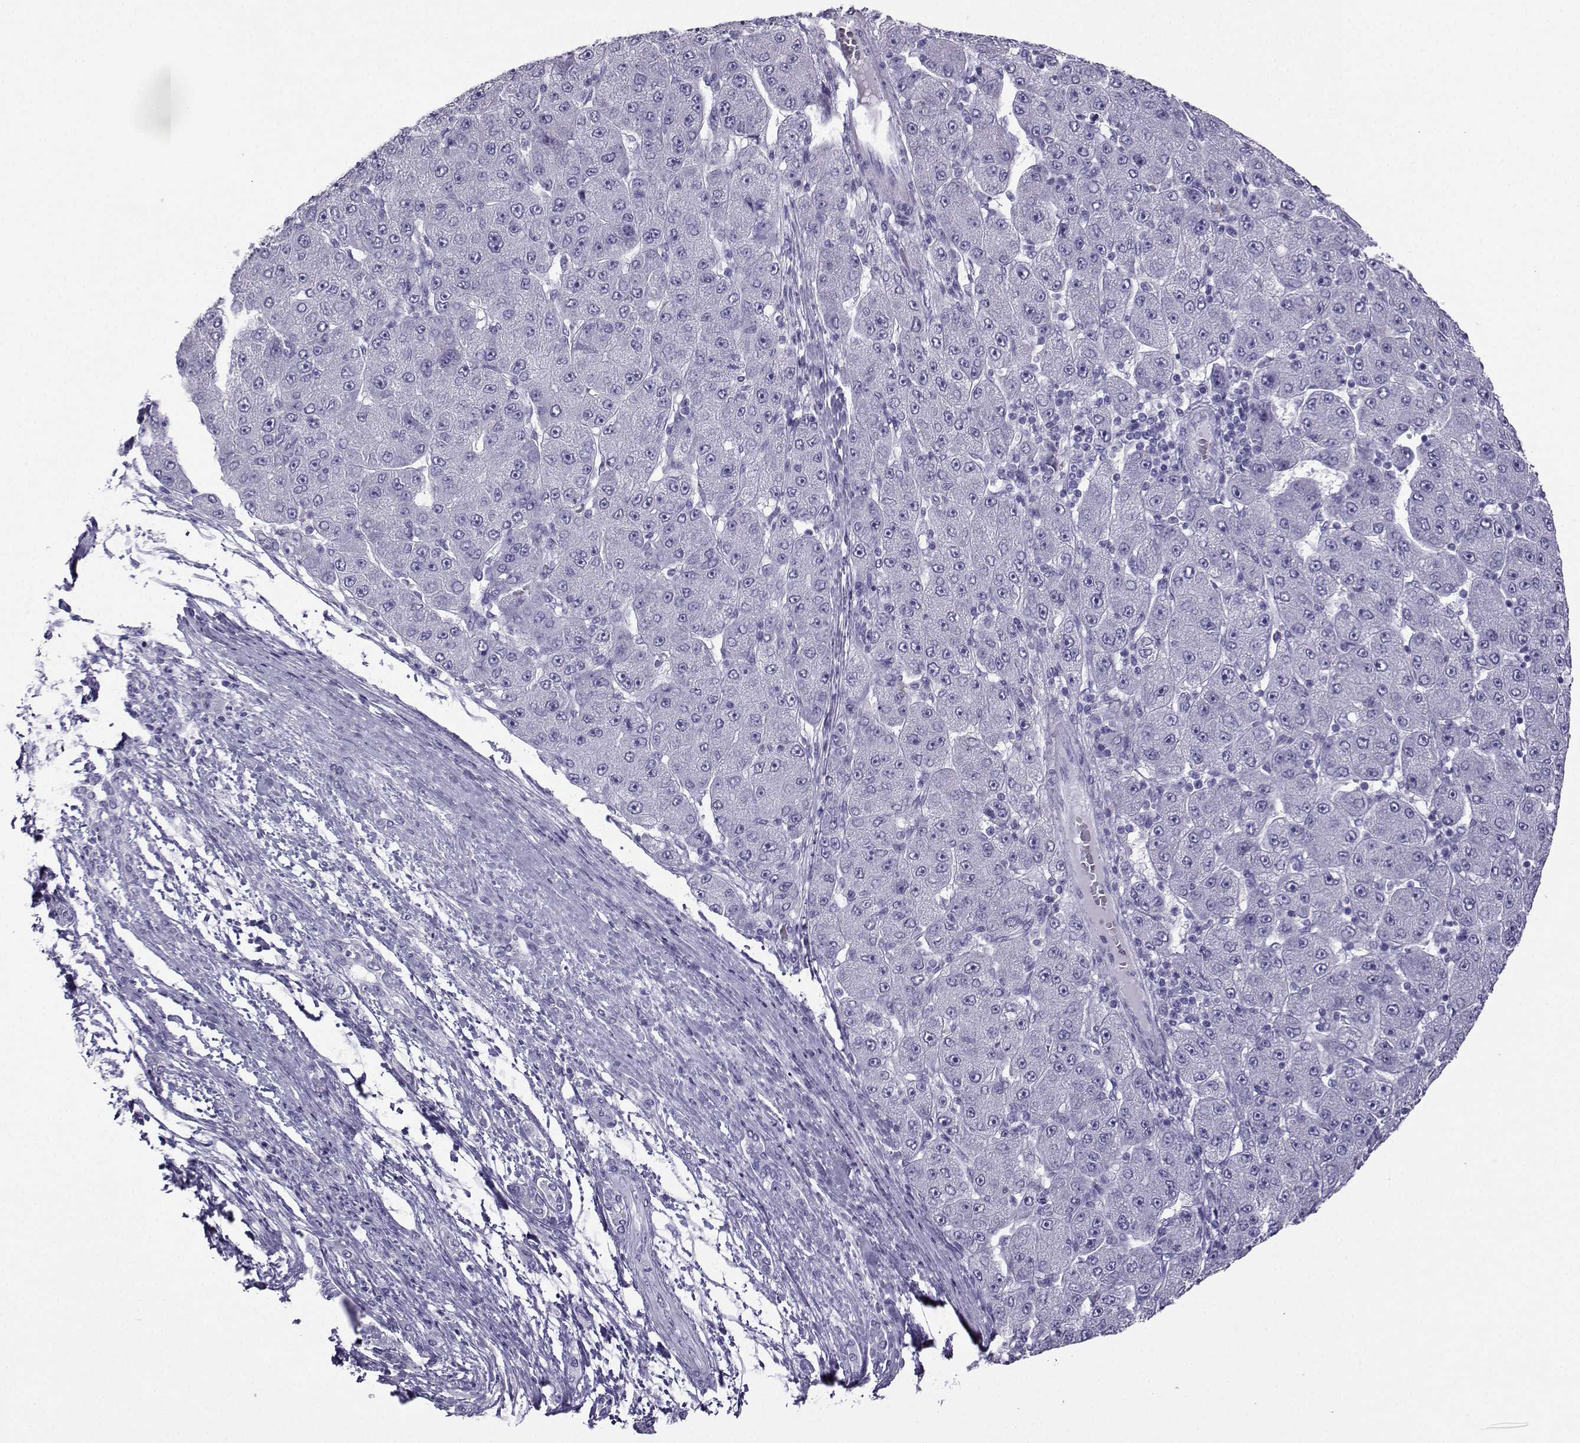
{"staining": {"intensity": "negative", "quantity": "none", "location": "none"}, "tissue": "liver cancer", "cell_type": "Tumor cells", "image_type": "cancer", "snomed": [{"axis": "morphology", "description": "Carcinoma, Hepatocellular, NOS"}, {"axis": "topography", "description": "Liver"}], "caption": "This is a histopathology image of immunohistochemistry staining of liver cancer (hepatocellular carcinoma), which shows no expression in tumor cells.", "gene": "CRYBB1", "patient": {"sex": "male", "age": 67}}